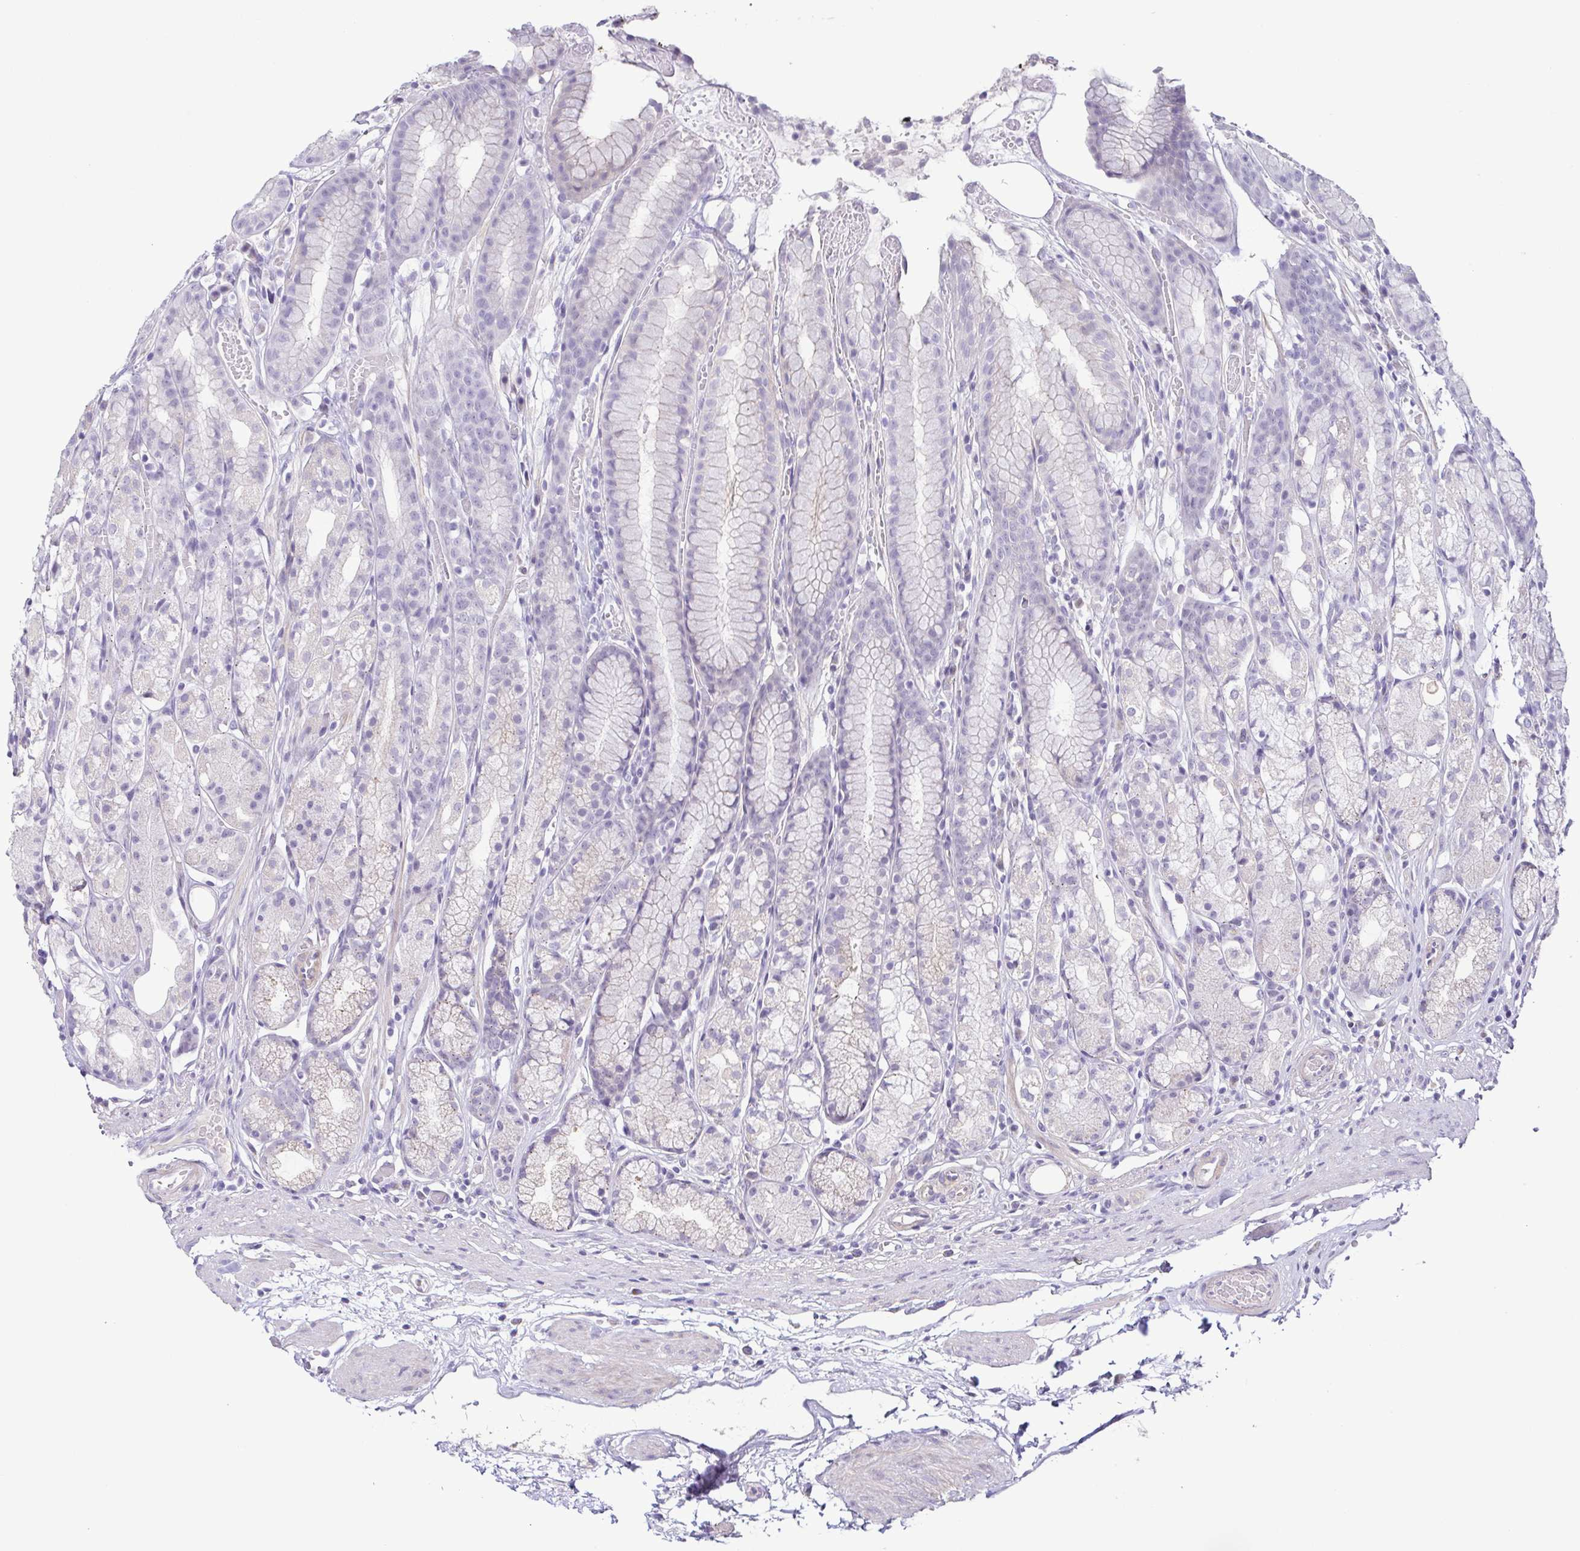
{"staining": {"intensity": "negative", "quantity": "none", "location": "none"}, "tissue": "stomach", "cell_type": "Glandular cells", "image_type": "normal", "snomed": [{"axis": "morphology", "description": "Normal tissue, NOS"}, {"axis": "topography", "description": "Smooth muscle"}, {"axis": "topography", "description": "Stomach"}], "caption": "This is an immunohistochemistry photomicrograph of normal stomach. There is no expression in glandular cells.", "gene": "TERT", "patient": {"sex": "male", "age": 70}}